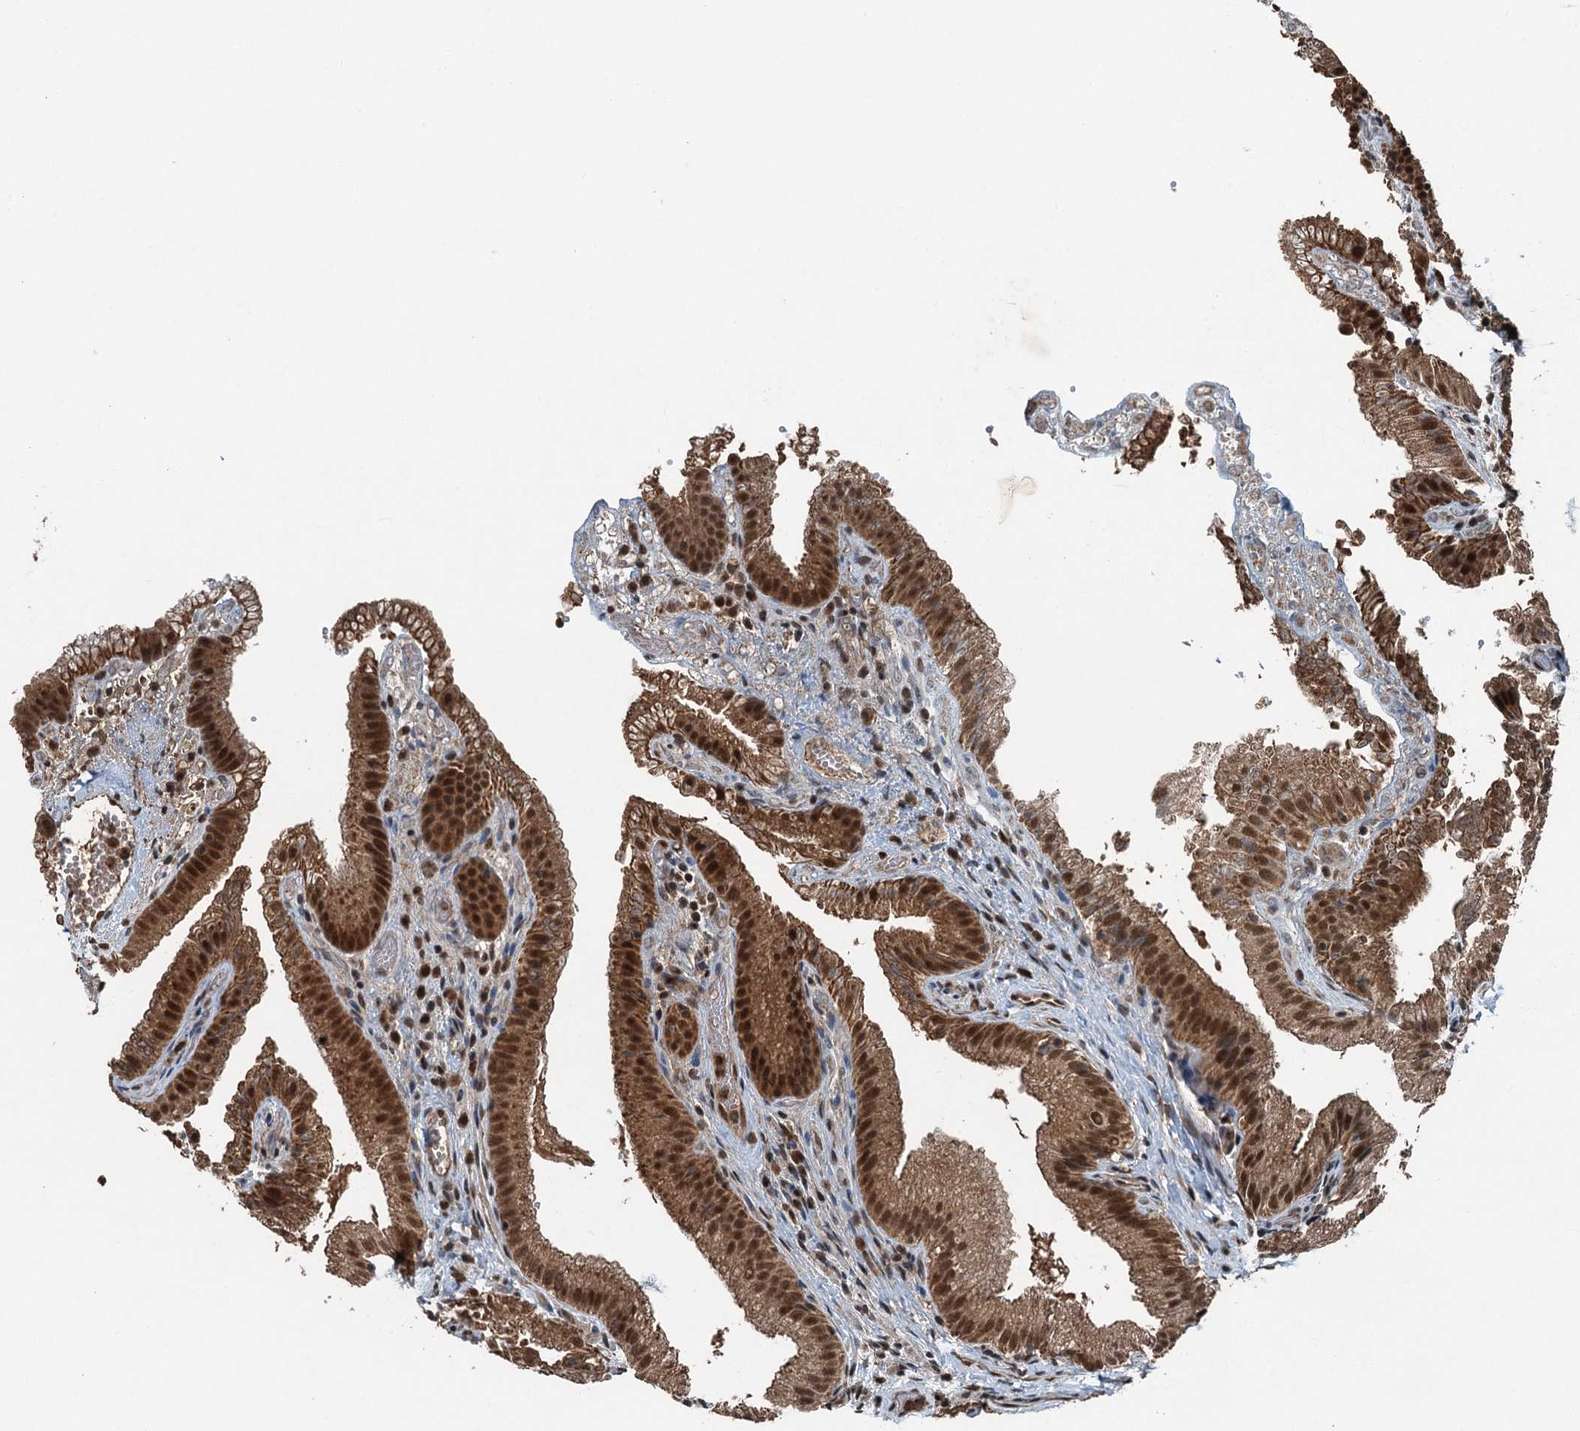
{"staining": {"intensity": "strong", "quantity": ">75%", "location": "cytoplasmic/membranous,nuclear"}, "tissue": "gallbladder", "cell_type": "Glandular cells", "image_type": "normal", "snomed": [{"axis": "morphology", "description": "Normal tissue, NOS"}, {"axis": "topography", "description": "Gallbladder"}], "caption": "IHC of benign human gallbladder demonstrates high levels of strong cytoplasmic/membranous,nuclear staining in approximately >75% of glandular cells. (brown staining indicates protein expression, while blue staining denotes nuclei).", "gene": "UBXN6", "patient": {"sex": "female", "age": 30}}